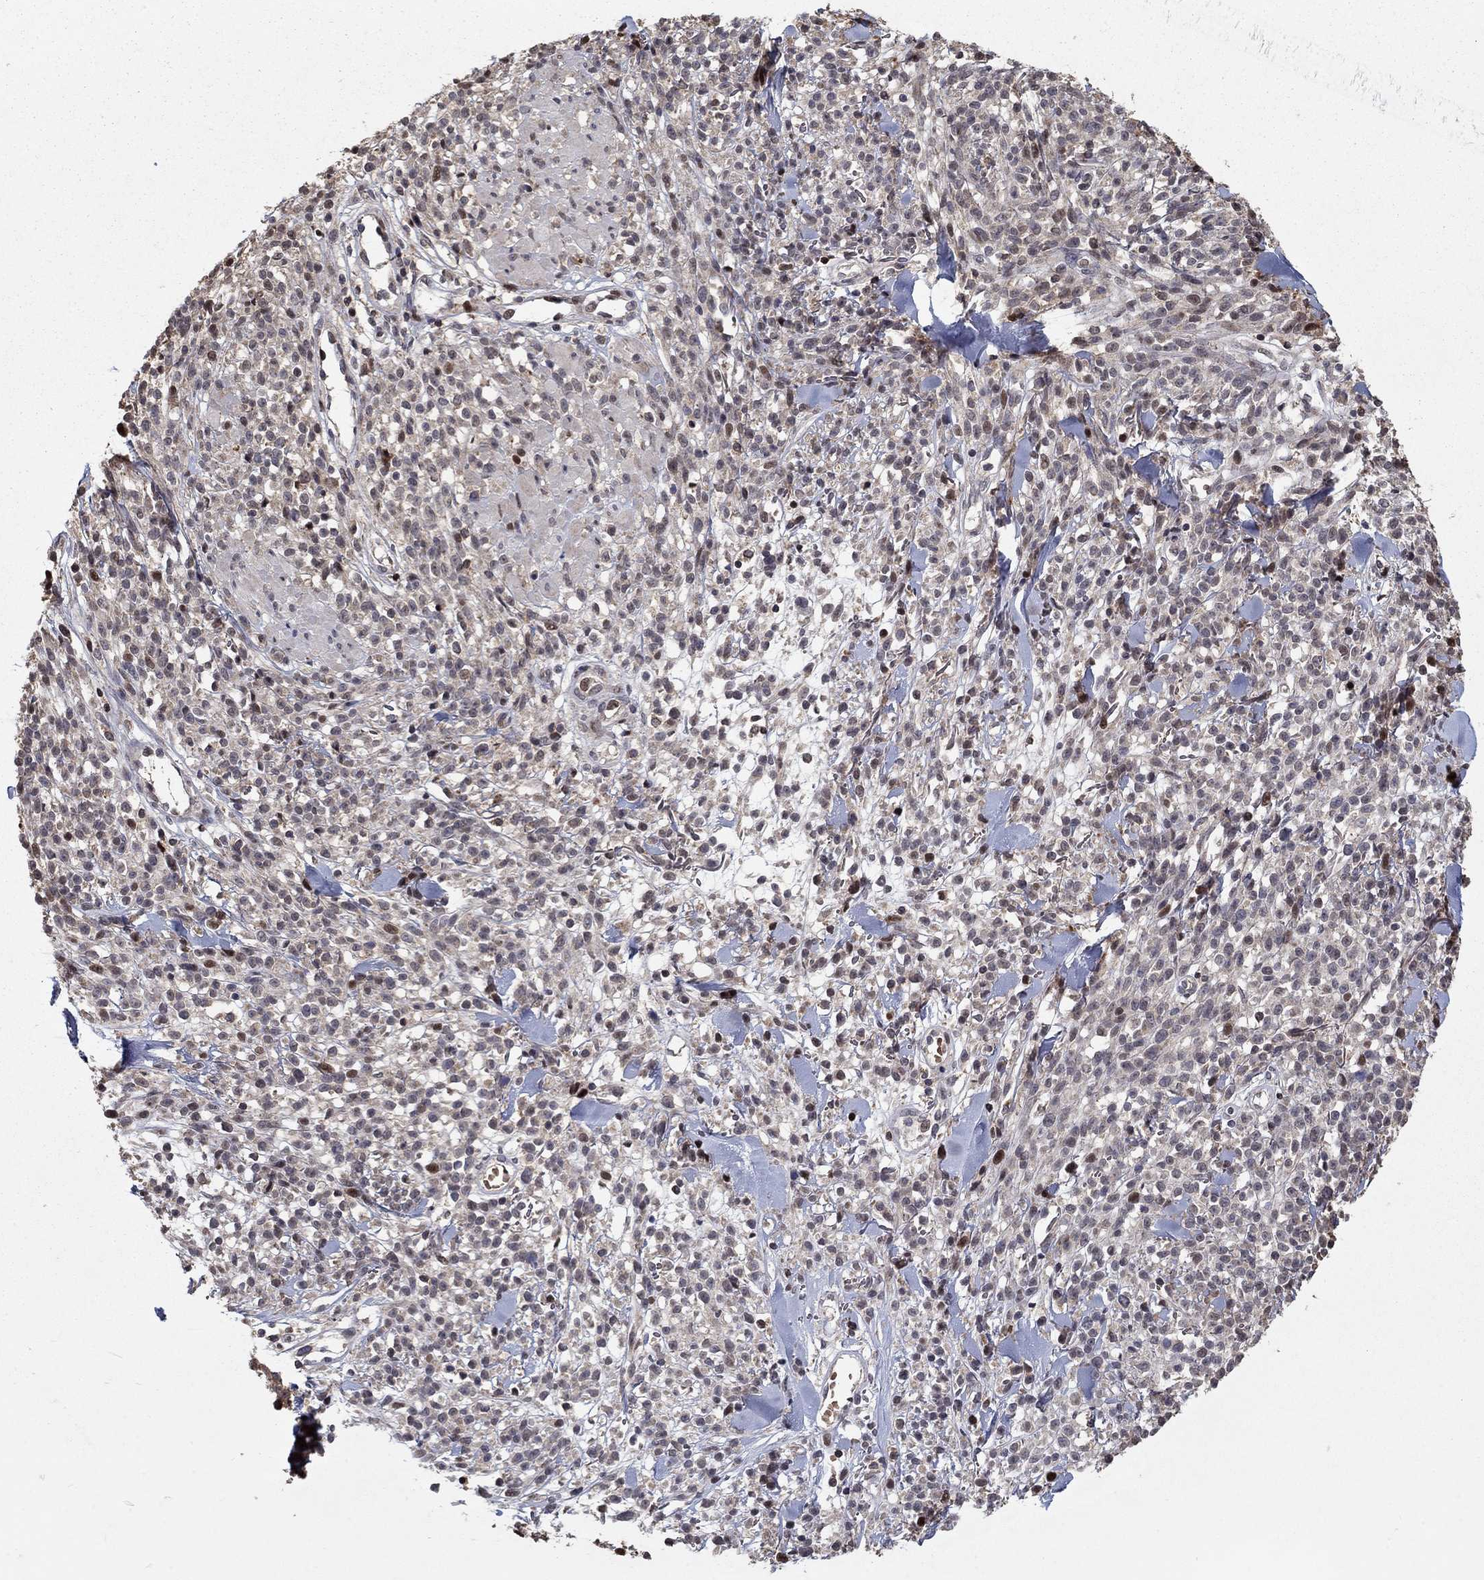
{"staining": {"intensity": "strong", "quantity": "<25%", "location": "nuclear"}, "tissue": "melanoma", "cell_type": "Tumor cells", "image_type": "cancer", "snomed": [{"axis": "morphology", "description": "Malignant melanoma, NOS"}, {"axis": "topography", "description": "Skin"}, {"axis": "topography", "description": "Skin of trunk"}], "caption": "Immunohistochemistry (IHC) of human malignant melanoma demonstrates medium levels of strong nuclear expression in about <25% of tumor cells.", "gene": "LPCAT4", "patient": {"sex": "male", "age": 74}}